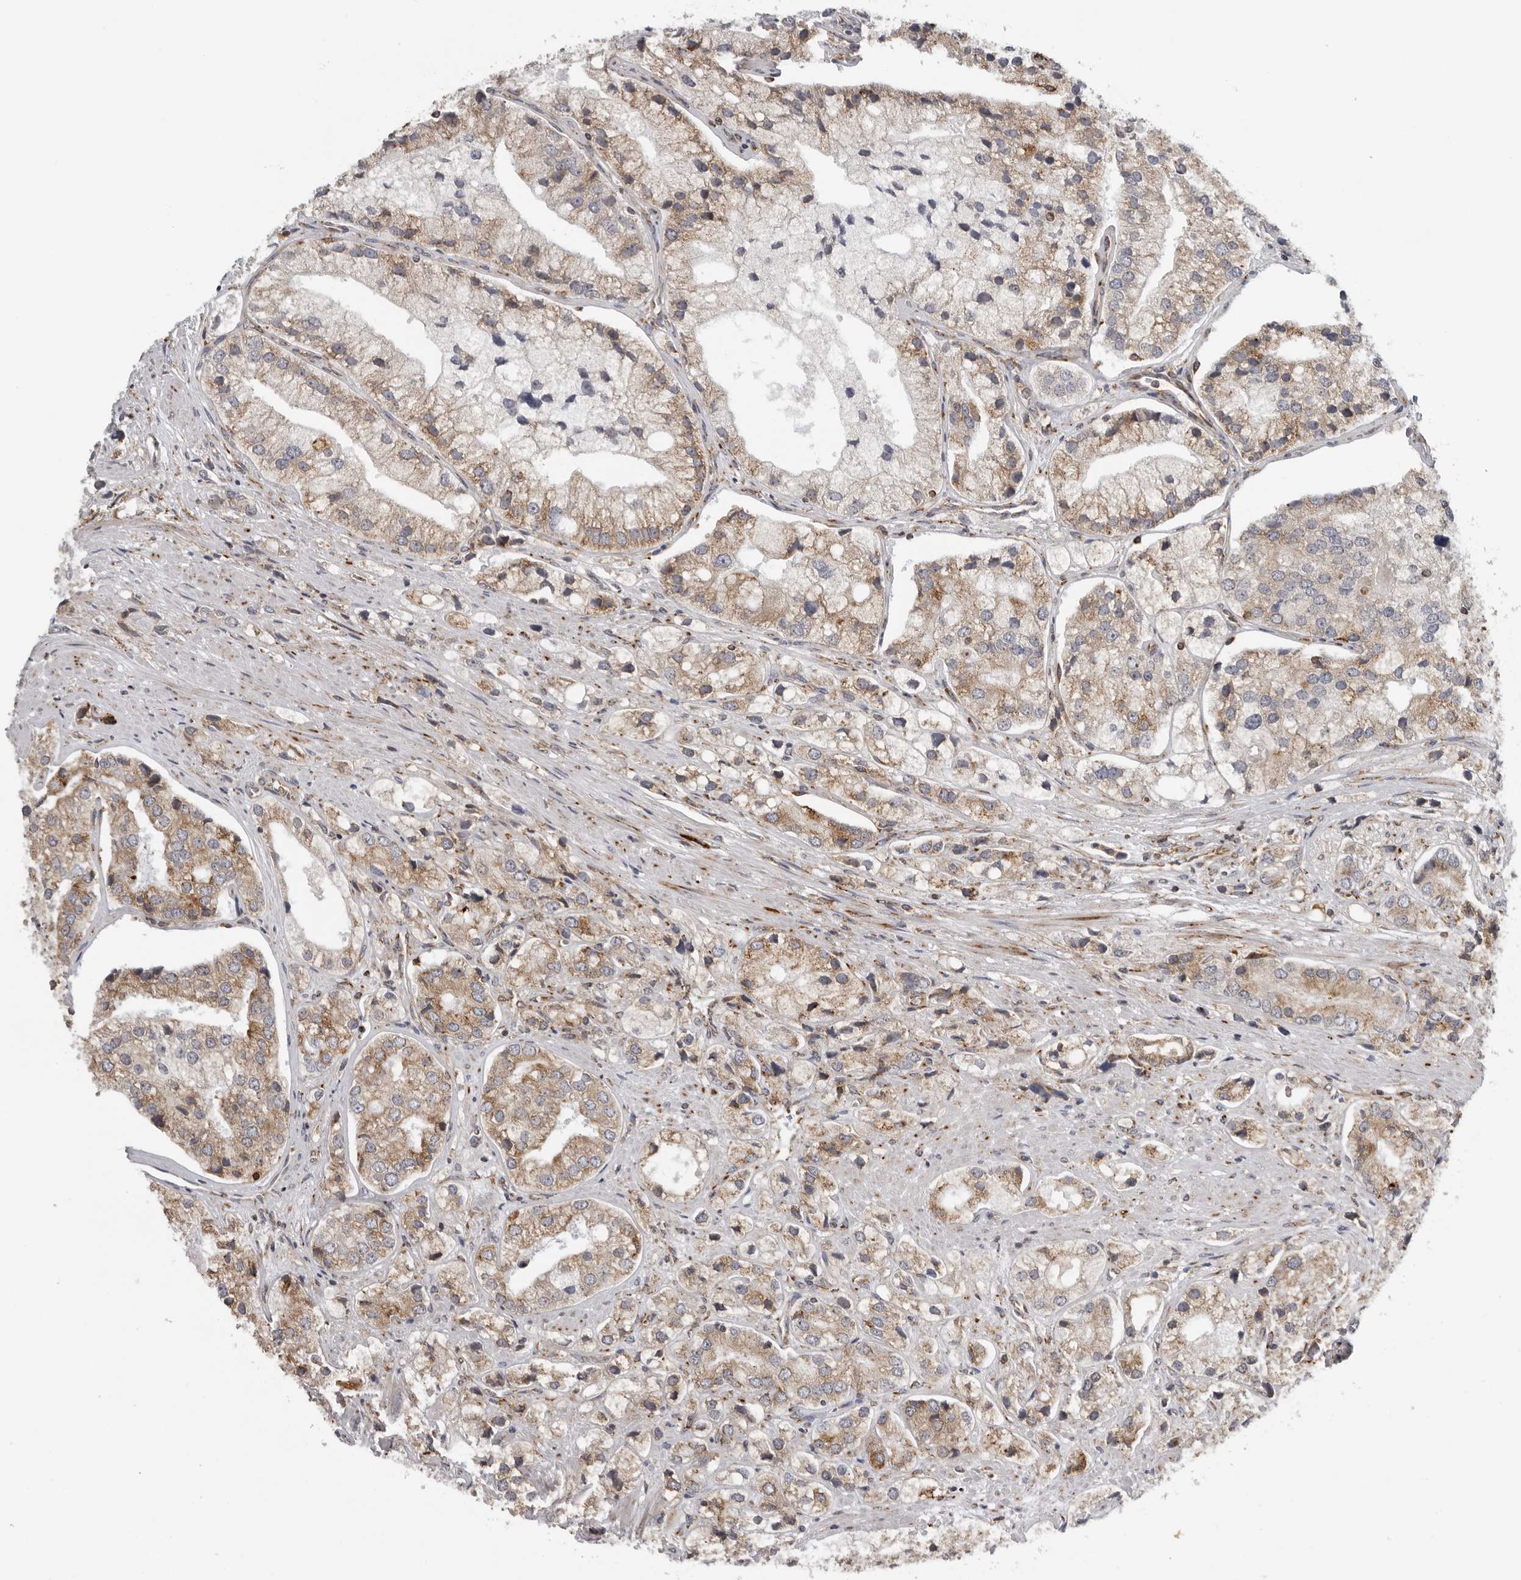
{"staining": {"intensity": "moderate", "quantity": ">75%", "location": "cytoplasmic/membranous"}, "tissue": "prostate cancer", "cell_type": "Tumor cells", "image_type": "cancer", "snomed": [{"axis": "morphology", "description": "Adenocarcinoma, High grade"}, {"axis": "topography", "description": "Prostate"}], "caption": "The micrograph demonstrates staining of adenocarcinoma (high-grade) (prostate), revealing moderate cytoplasmic/membranous protein staining (brown color) within tumor cells. The staining is performed using DAB brown chromogen to label protein expression. The nuclei are counter-stained blue using hematoxylin.", "gene": "ALPK2", "patient": {"sex": "male", "age": 50}}